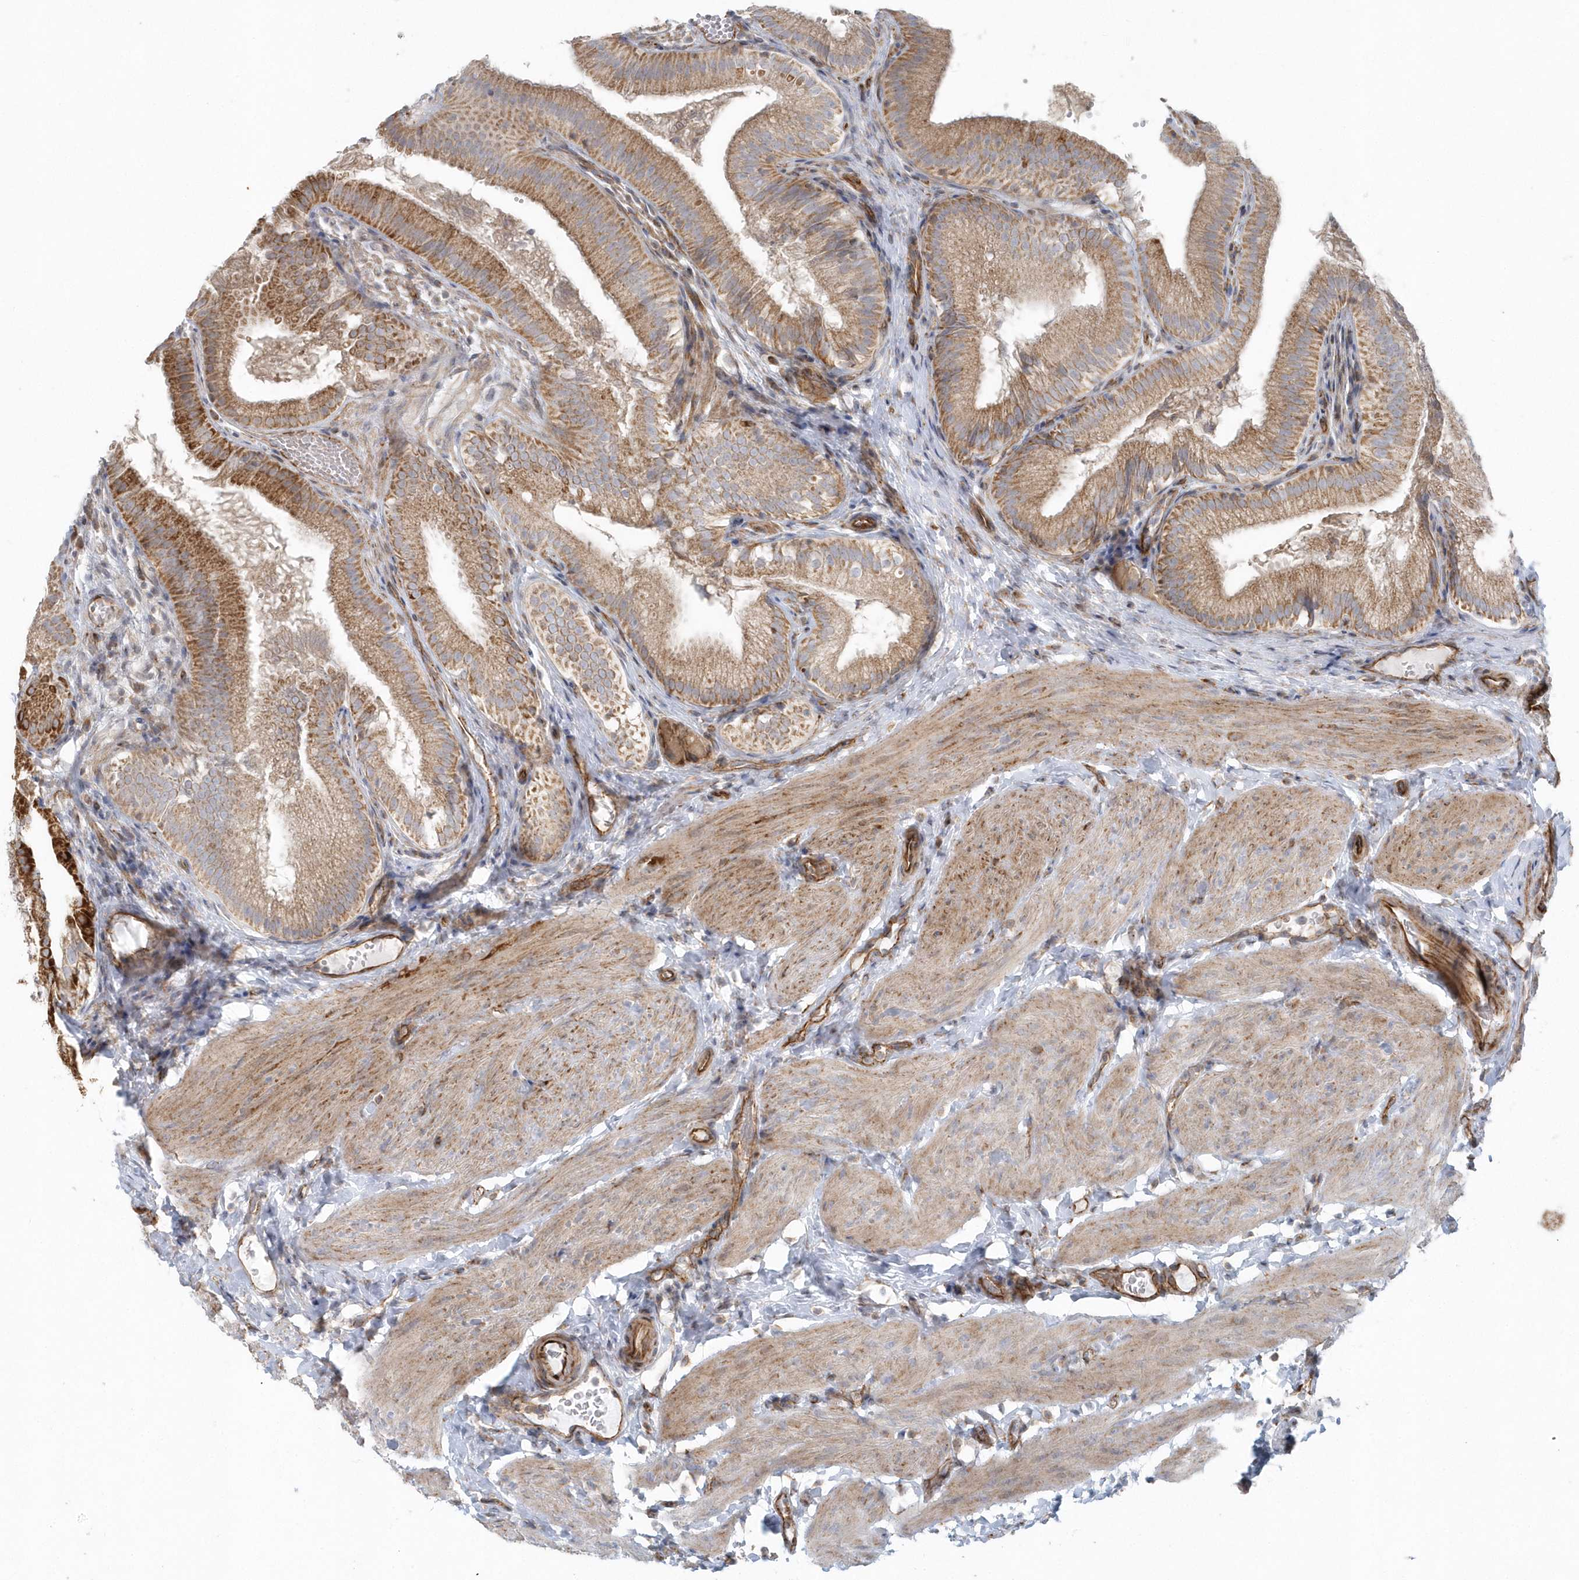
{"staining": {"intensity": "moderate", "quantity": ">75%", "location": "cytoplasmic/membranous"}, "tissue": "gallbladder", "cell_type": "Glandular cells", "image_type": "normal", "snomed": [{"axis": "morphology", "description": "Normal tissue, NOS"}, {"axis": "topography", "description": "Gallbladder"}], "caption": "A medium amount of moderate cytoplasmic/membranous positivity is identified in approximately >75% of glandular cells in normal gallbladder.", "gene": "GPR152", "patient": {"sex": "female", "age": 30}}